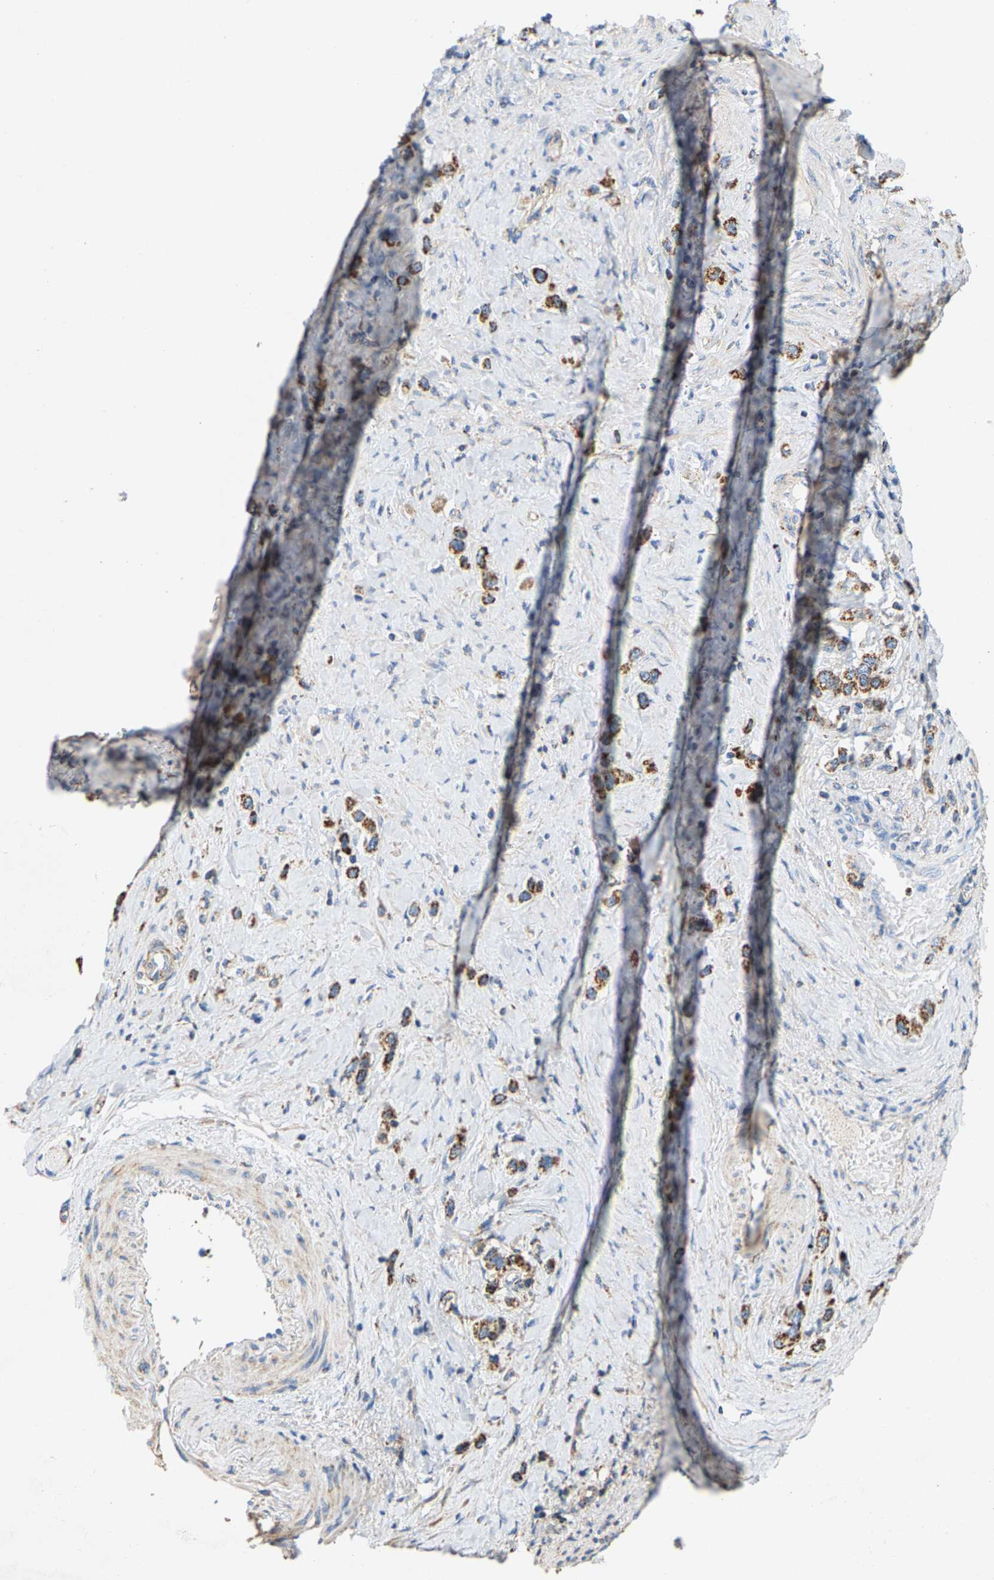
{"staining": {"intensity": "moderate", "quantity": ">75%", "location": "cytoplasmic/membranous"}, "tissue": "stomach cancer", "cell_type": "Tumor cells", "image_type": "cancer", "snomed": [{"axis": "morphology", "description": "Adenocarcinoma, NOS"}, {"axis": "topography", "description": "Stomach"}], "caption": "Tumor cells demonstrate medium levels of moderate cytoplasmic/membranous positivity in about >75% of cells in stomach cancer (adenocarcinoma).", "gene": "SHMT2", "patient": {"sex": "female", "age": 65}}